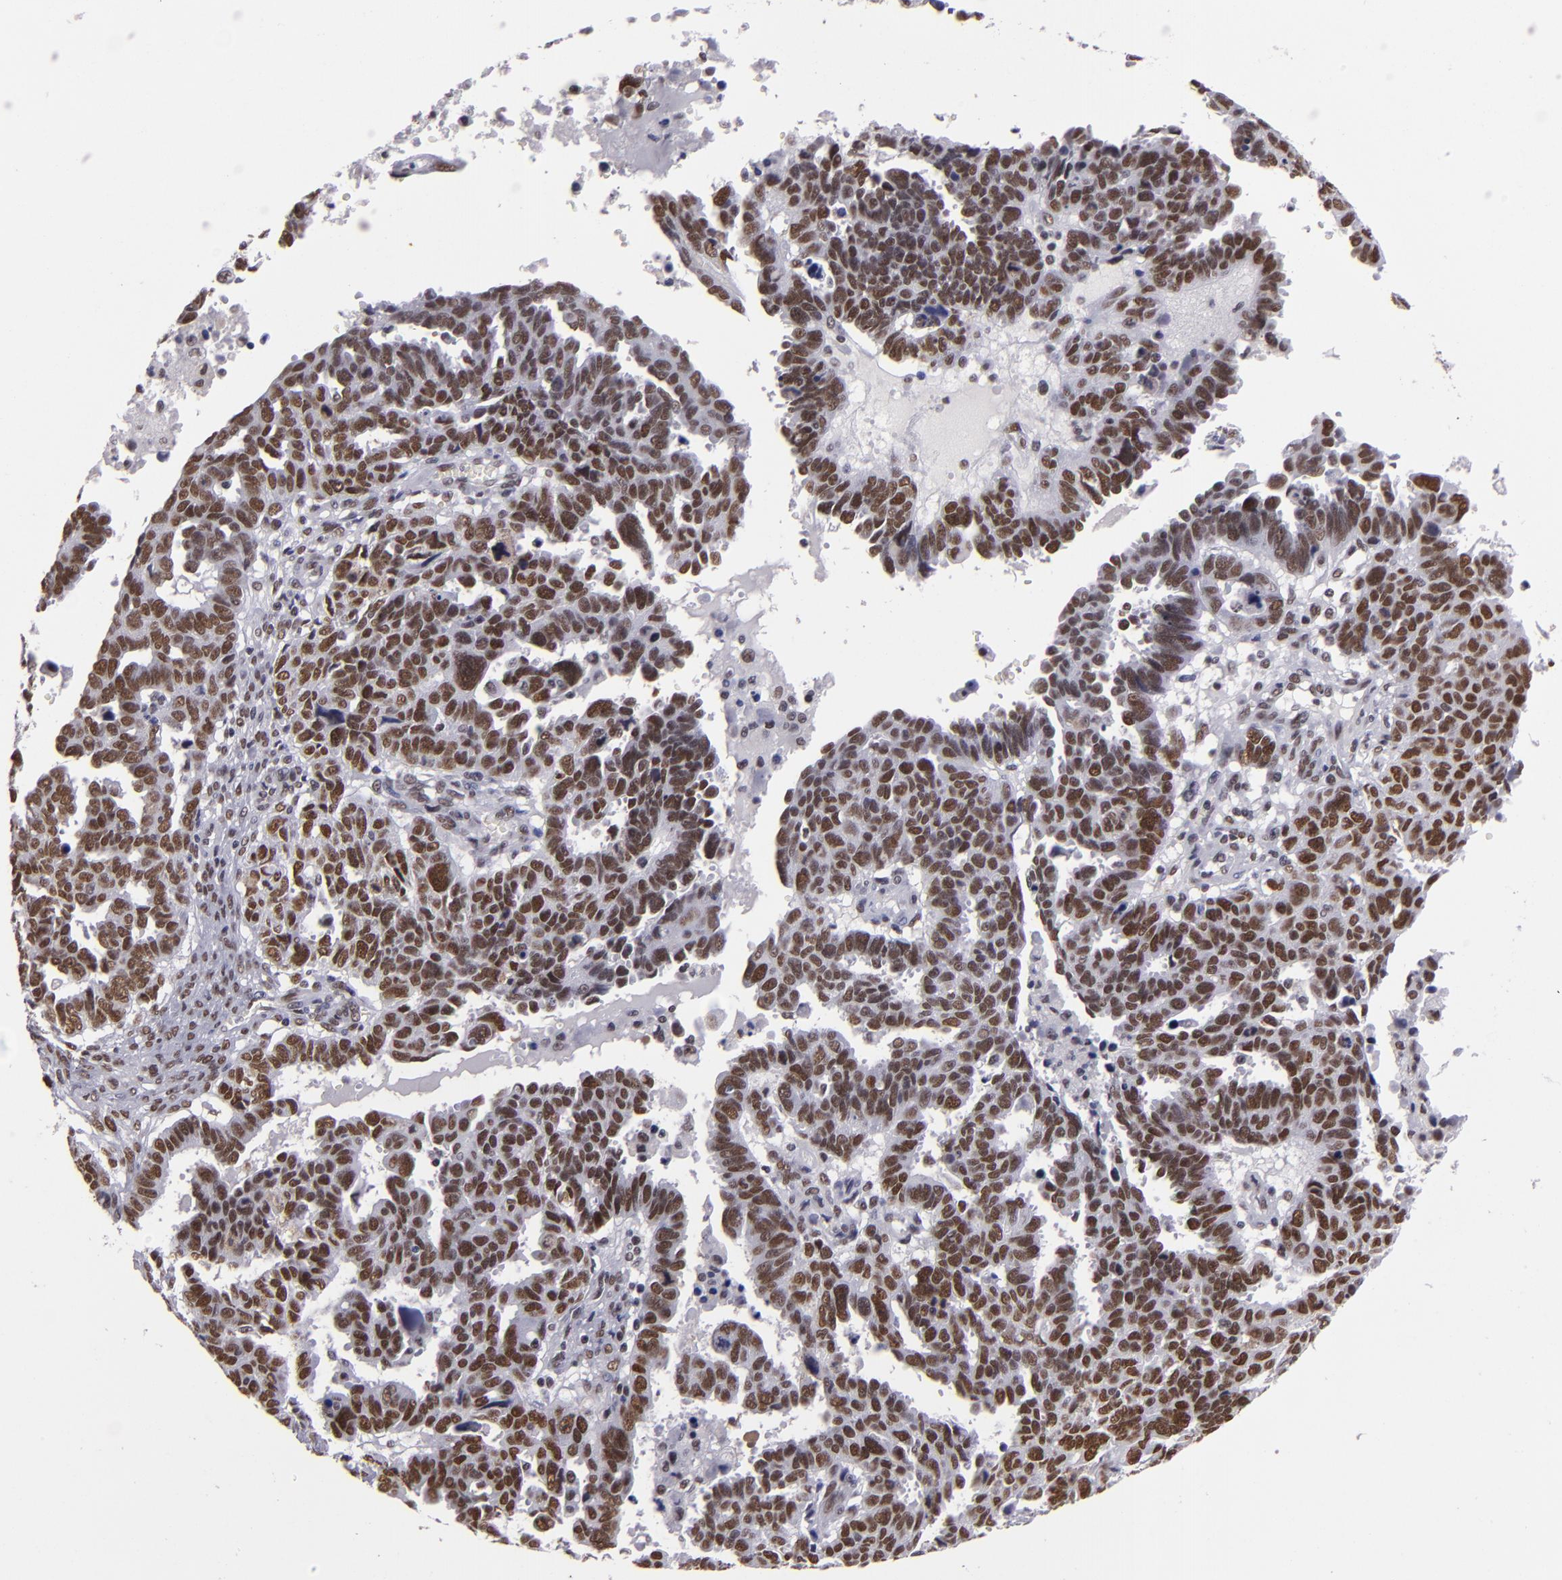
{"staining": {"intensity": "strong", "quantity": ">75%", "location": "nuclear"}, "tissue": "ovarian cancer", "cell_type": "Tumor cells", "image_type": "cancer", "snomed": [{"axis": "morphology", "description": "Carcinoma, endometroid"}, {"axis": "morphology", "description": "Cystadenocarcinoma, serous, NOS"}, {"axis": "topography", "description": "Ovary"}], "caption": "Serous cystadenocarcinoma (ovarian) stained with immunohistochemistry (IHC) displays strong nuclear positivity in about >75% of tumor cells.", "gene": "BRD8", "patient": {"sex": "female", "age": 45}}